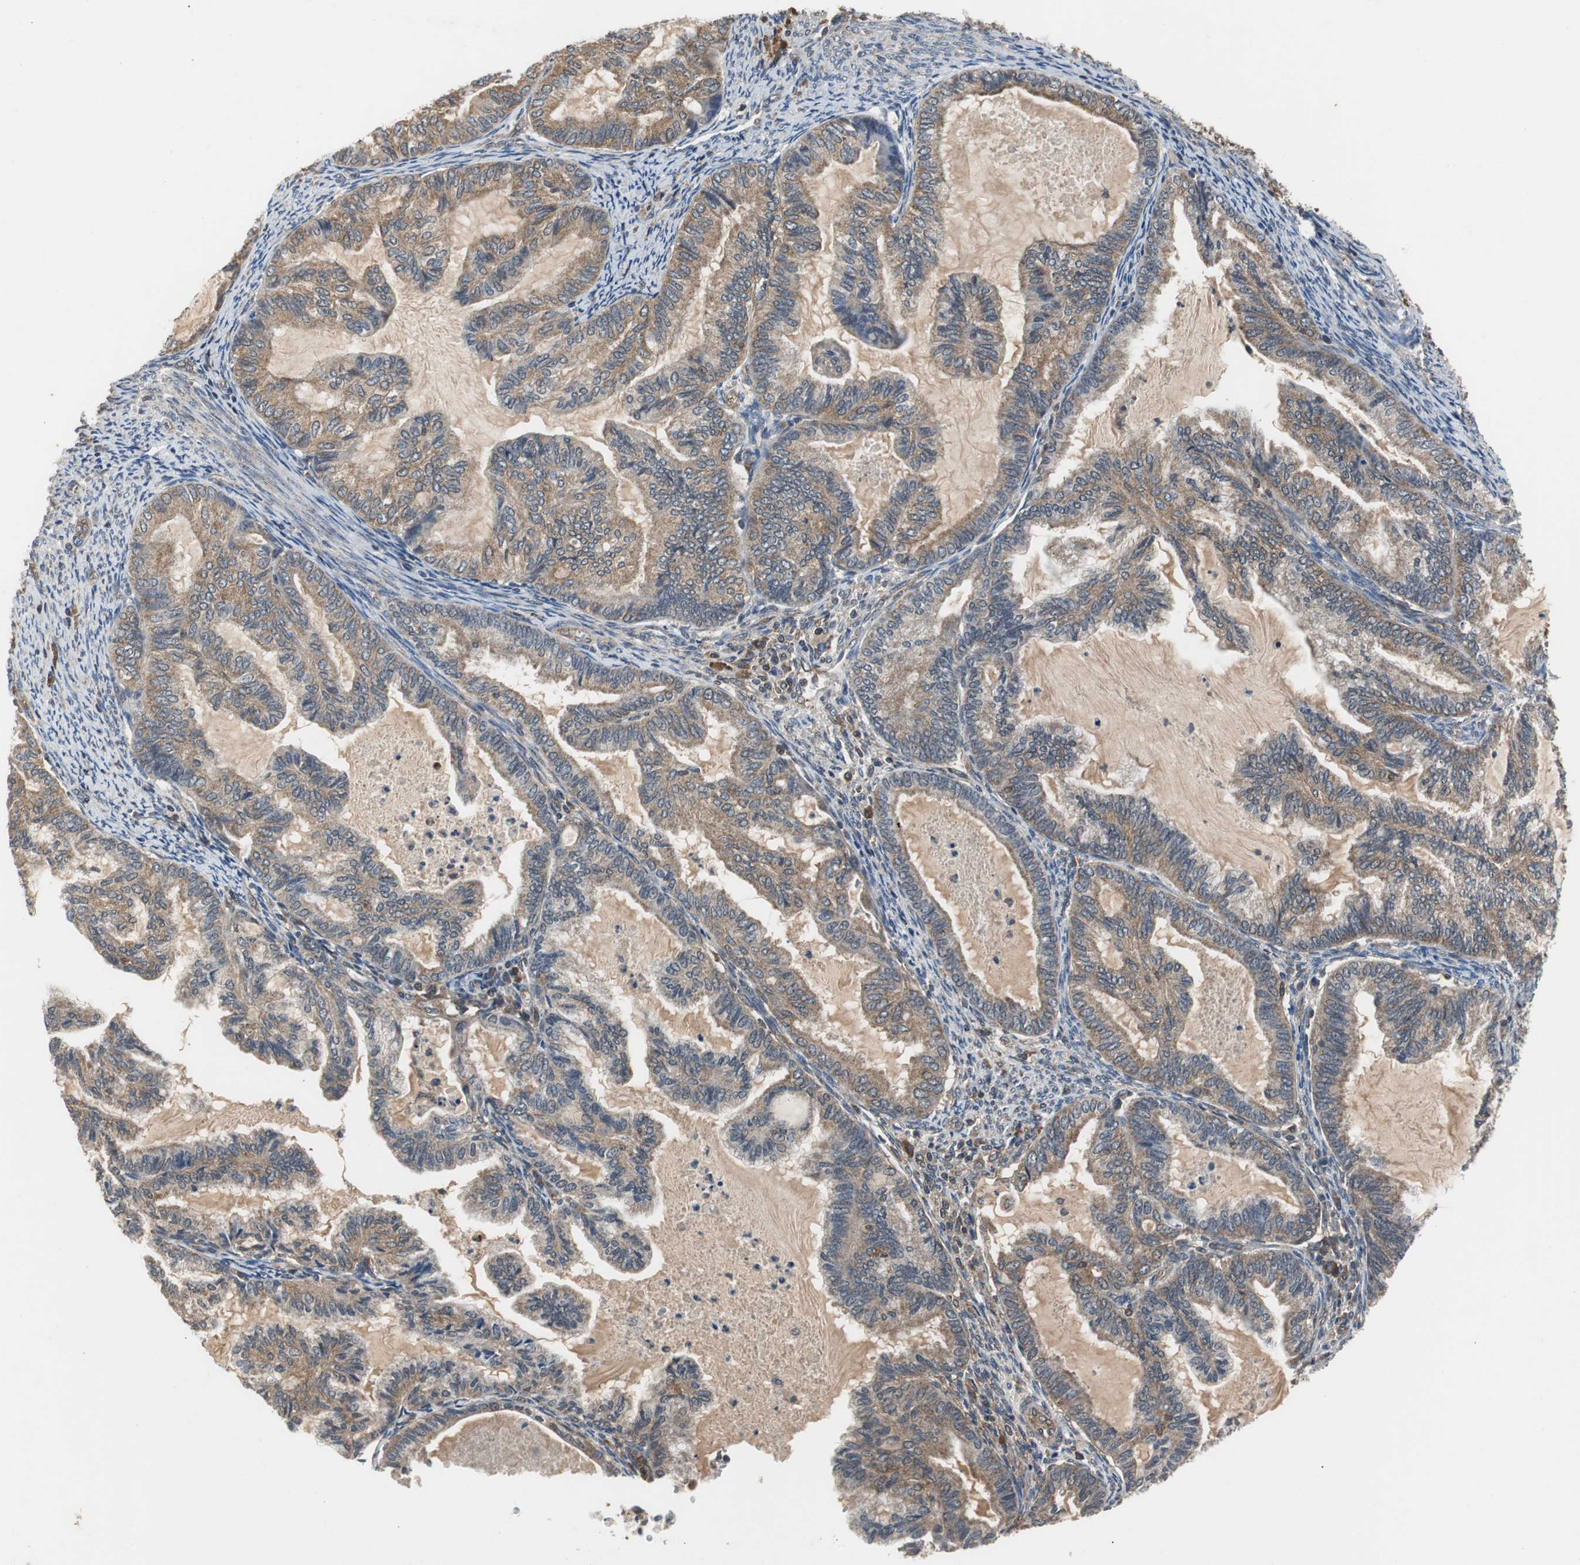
{"staining": {"intensity": "moderate", "quantity": ">75%", "location": "cytoplasmic/membranous"}, "tissue": "cervical cancer", "cell_type": "Tumor cells", "image_type": "cancer", "snomed": [{"axis": "morphology", "description": "Normal tissue, NOS"}, {"axis": "morphology", "description": "Adenocarcinoma, NOS"}, {"axis": "topography", "description": "Cervix"}, {"axis": "topography", "description": "Endometrium"}], "caption": "Immunohistochemistry of cervical cancer reveals medium levels of moderate cytoplasmic/membranous positivity in approximately >75% of tumor cells.", "gene": "VBP1", "patient": {"sex": "female", "age": 86}}